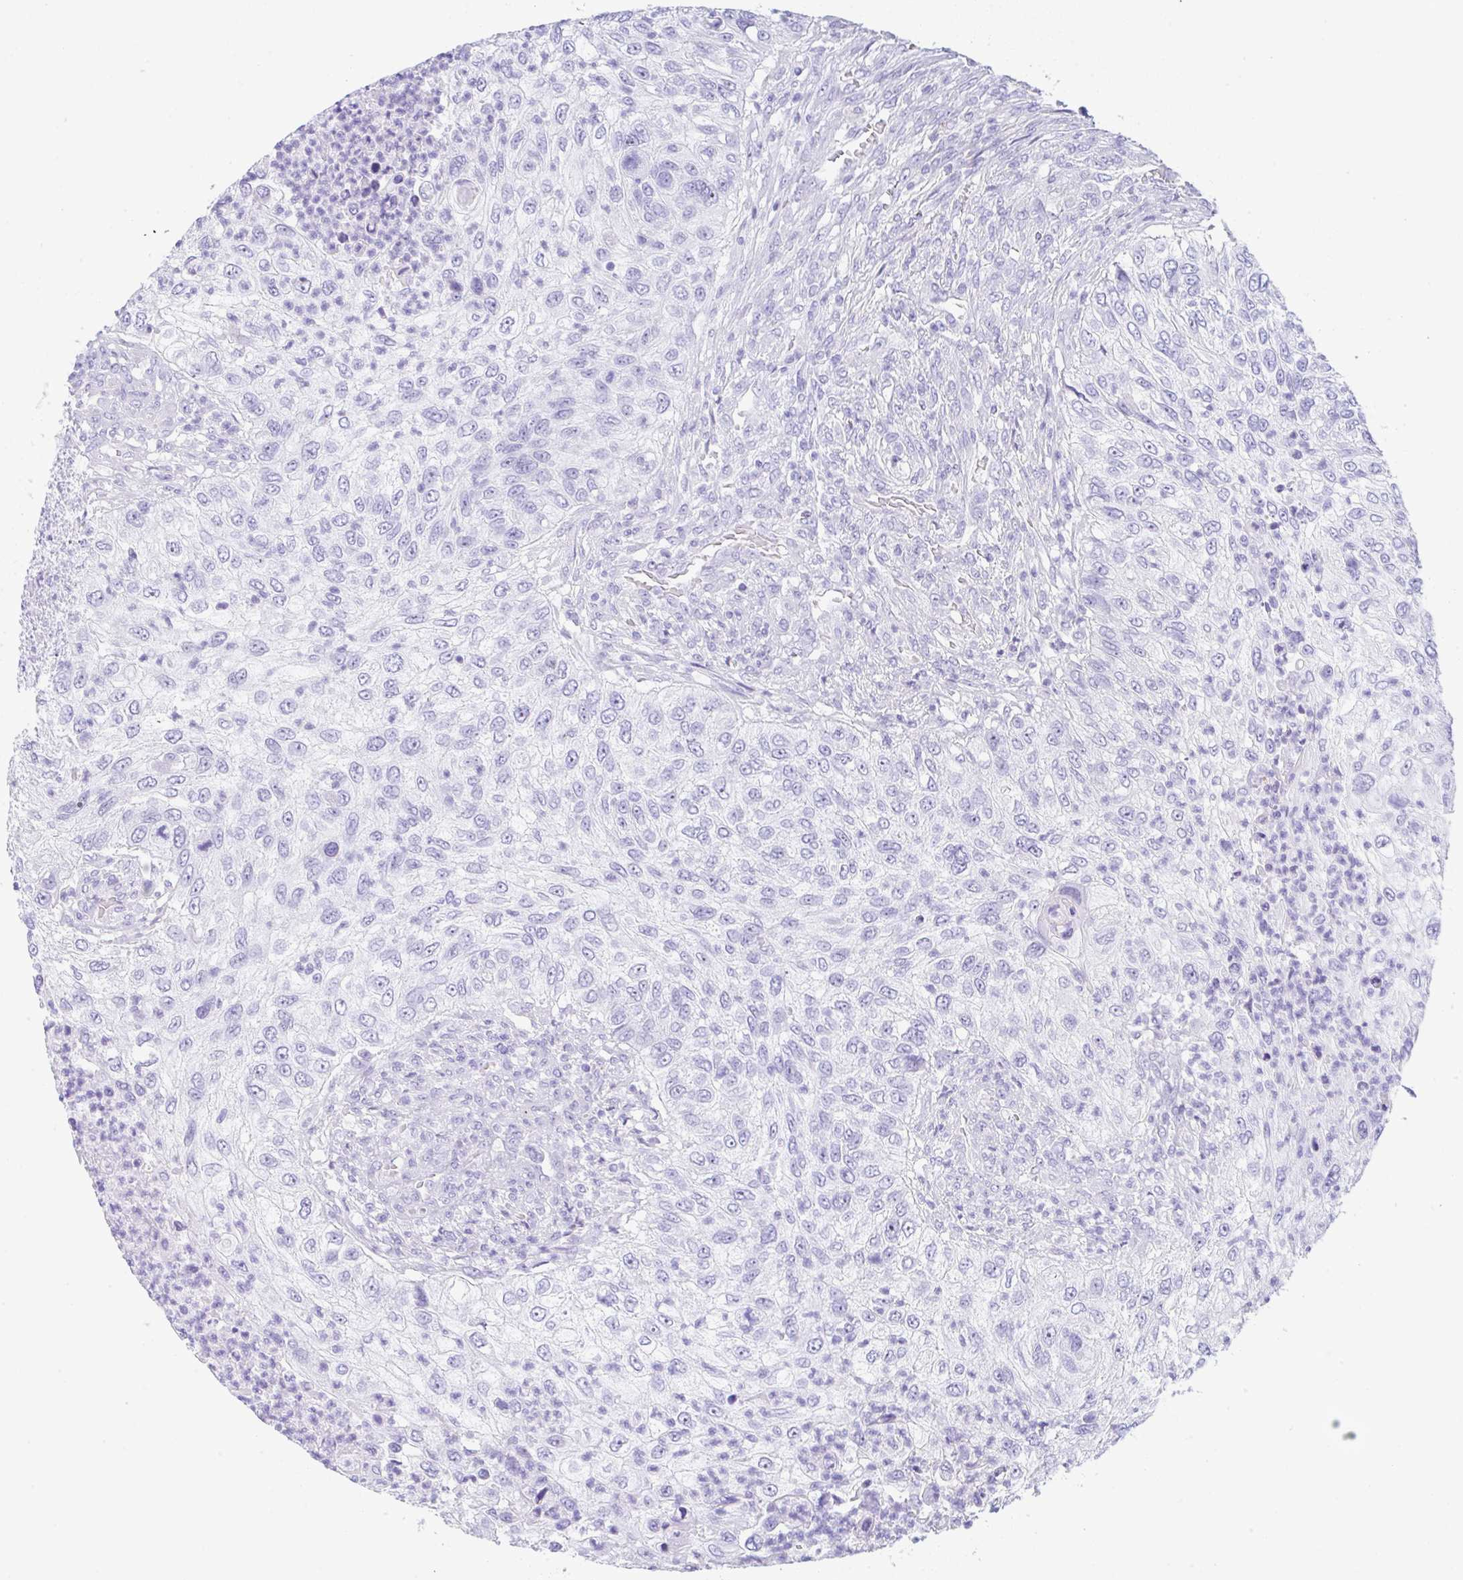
{"staining": {"intensity": "negative", "quantity": "none", "location": "none"}, "tissue": "urothelial cancer", "cell_type": "Tumor cells", "image_type": "cancer", "snomed": [{"axis": "morphology", "description": "Urothelial carcinoma, High grade"}, {"axis": "topography", "description": "Urinary bladder"}], "caption": "This photomicrograph is of high-grade urothelial carcinoma stained with immunohistochemistry to label a protein in brown with the nuclei are counter-stained blue. There is no staining in tumor cells.", "gene": "NDUFAF8", "patient": {"sex": "female", "age": 60}}